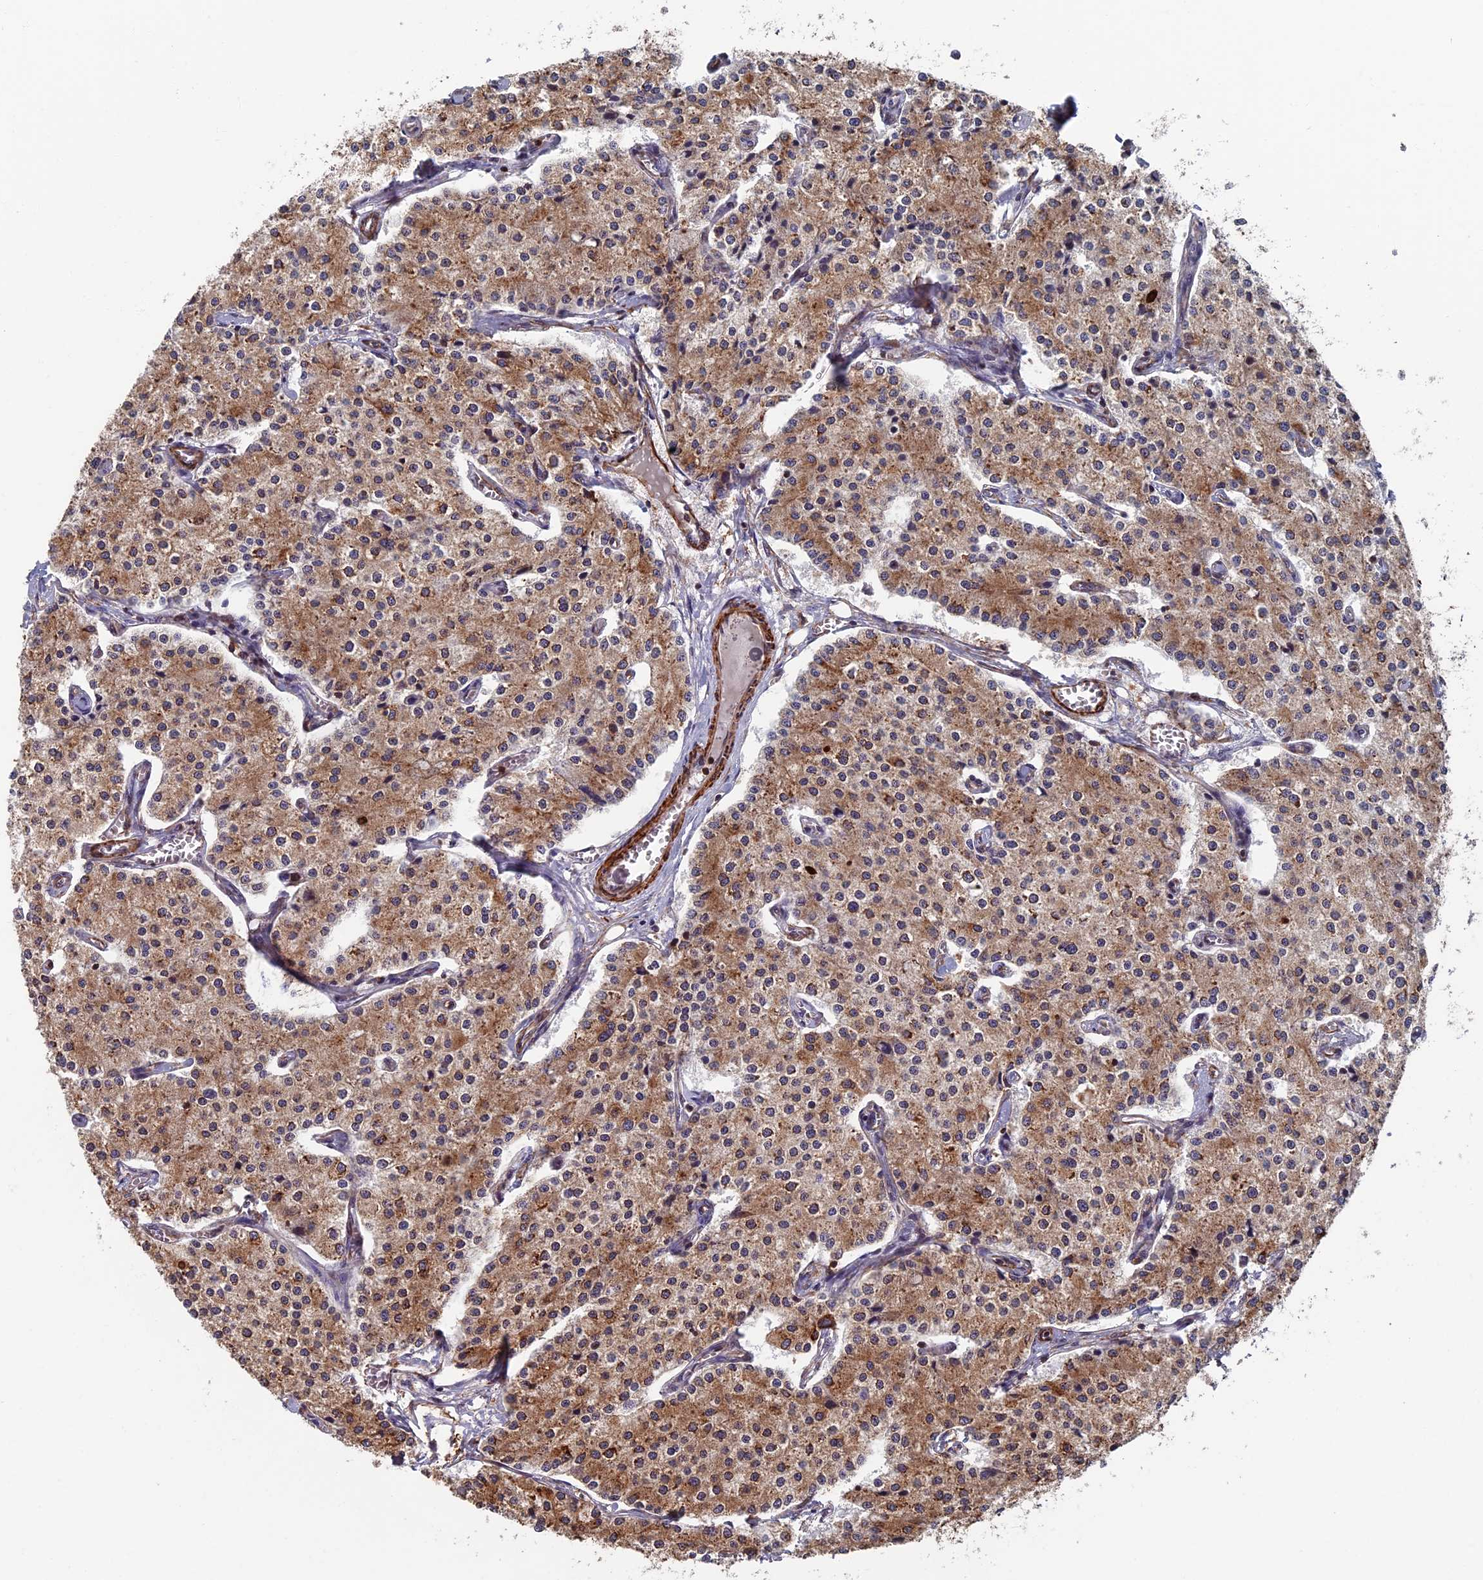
{"staining": {"intensity": "moderate", "quantity": ">75%", "location": "cytoplasmic/membranous"}, "tissue": "carcinoid", "cell_type": "Tumor cells", "image_type": "cancer", "snomed": [{"axis": "morphology", "description": "Carcinoid, malignant, NOS"}, {"axis": "topography", "description": "Colon"}], "caption": "High-magnification brightfield microscopy of malignant carcinoid stained with DAB (3,3'-diaminobenzidine) (brown) and counterstained with hematoxylin (blue). tumor cells exhibit moderate cytoplasmic/membranous positivity is present in about>75% of cells. (DAB = brown stain, brightfield microscopy at high magnification).", "gene": "CTDP1", "patient": {"sex": "female", "age": 52}}